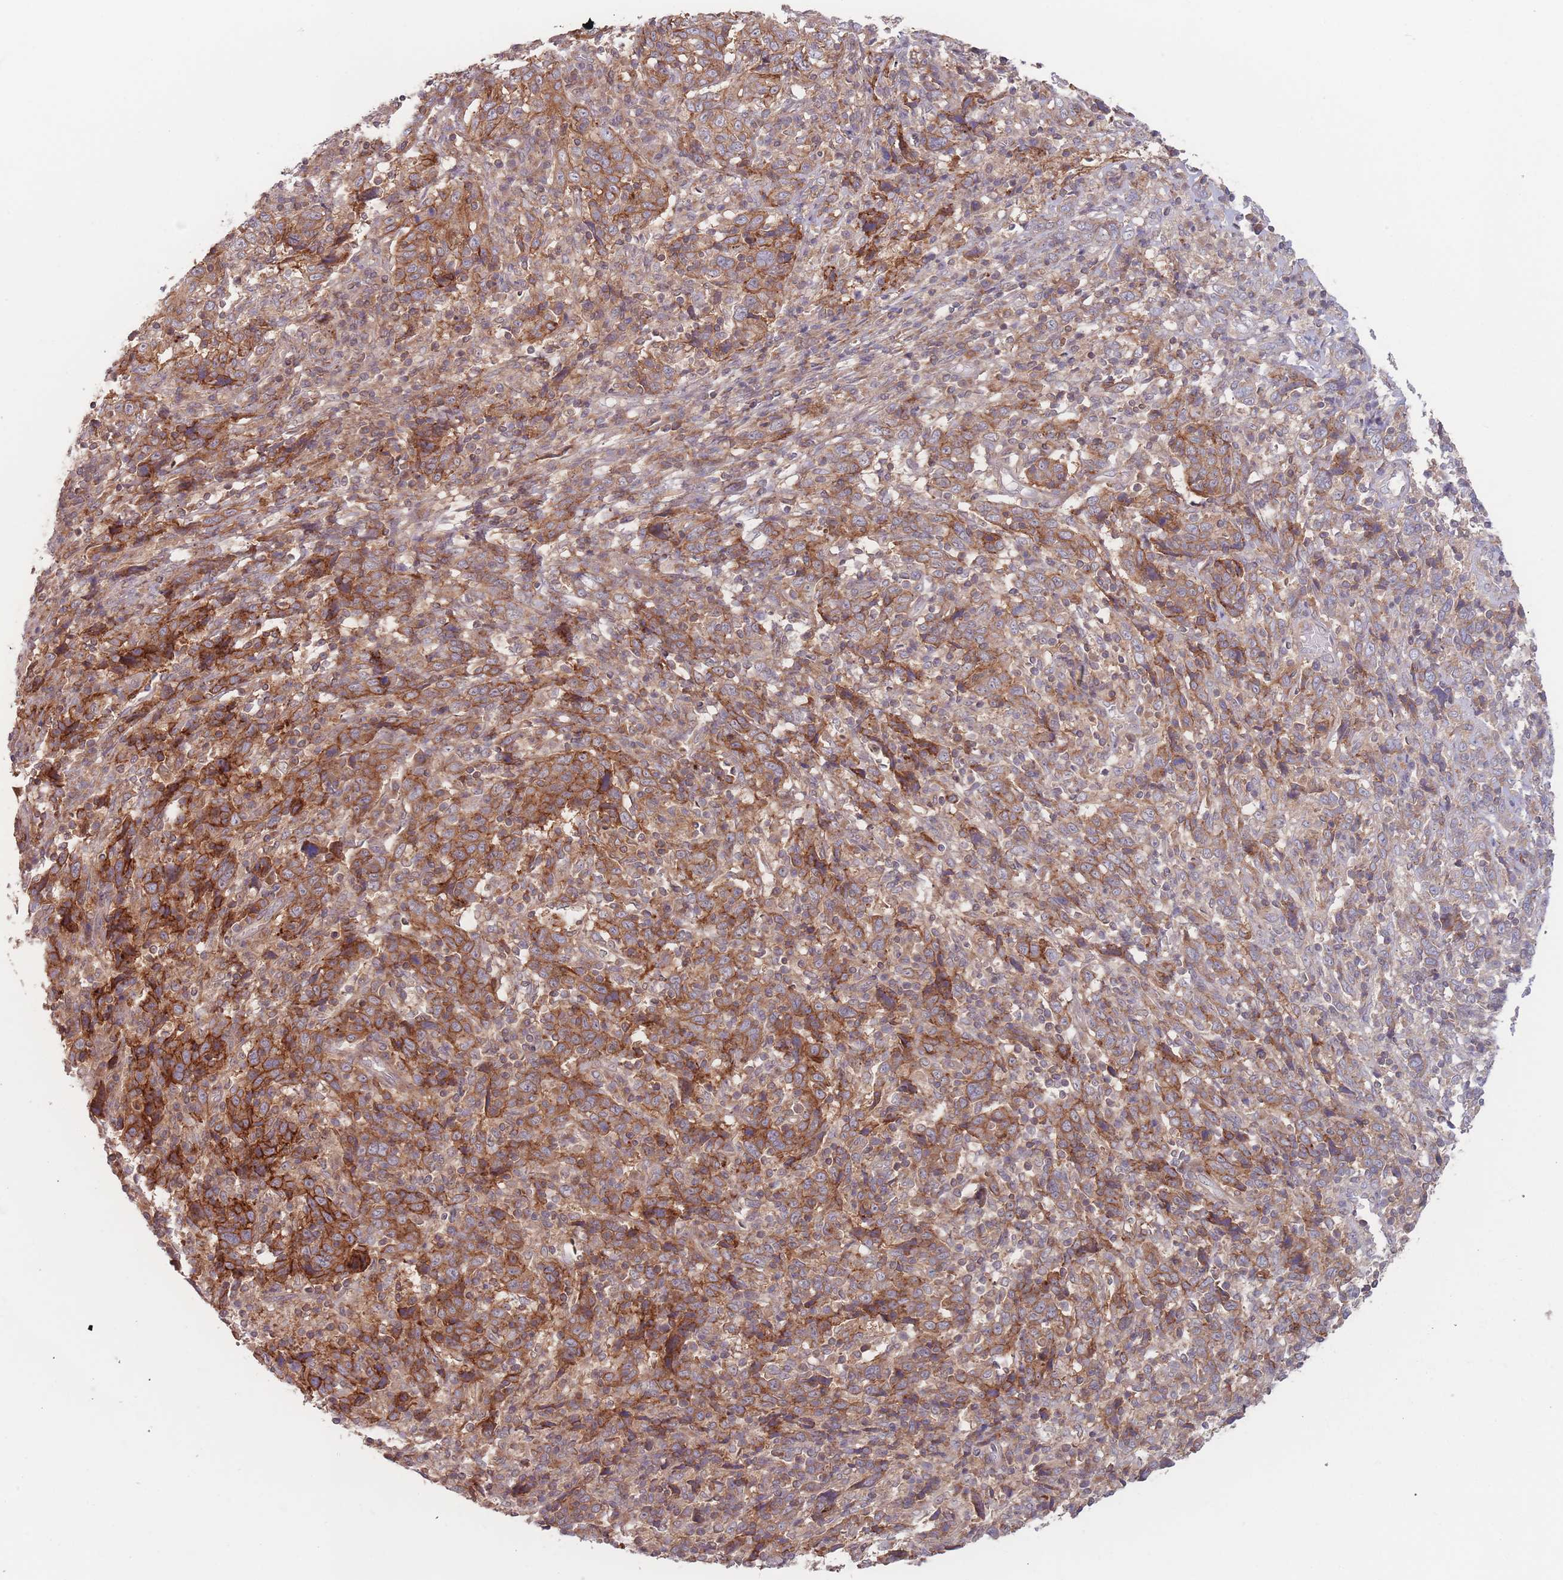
{"staining": {"intensity": "moderate", "quantity": ">75%", "location": "cytoplasmic/membranous"}, "tissue": "cervical cancer", "cell_type": "Tumor cells", "image_type": "cancer", "snomed": [{"axis": "morphology", "description": "Squamous cell carcinoma, NOS"}, {"axis": "topography", "description": "Cervix"}], "caption": "A high-resolution photomicrograph shows immunohistochemistry (IHC) staining of cervical squamous cell carcinoma, which displays moderate cytoplasmic/membranous staining in about >75% of tumor cells. The staining was performed using DAB (3,3'-diaminobenzidine), with brown indicating positive protein expression. Nuclei are stained blue with hematoxylin.", "gene": "PPM1A", "patient": {"sex": "female", "age": 46}}